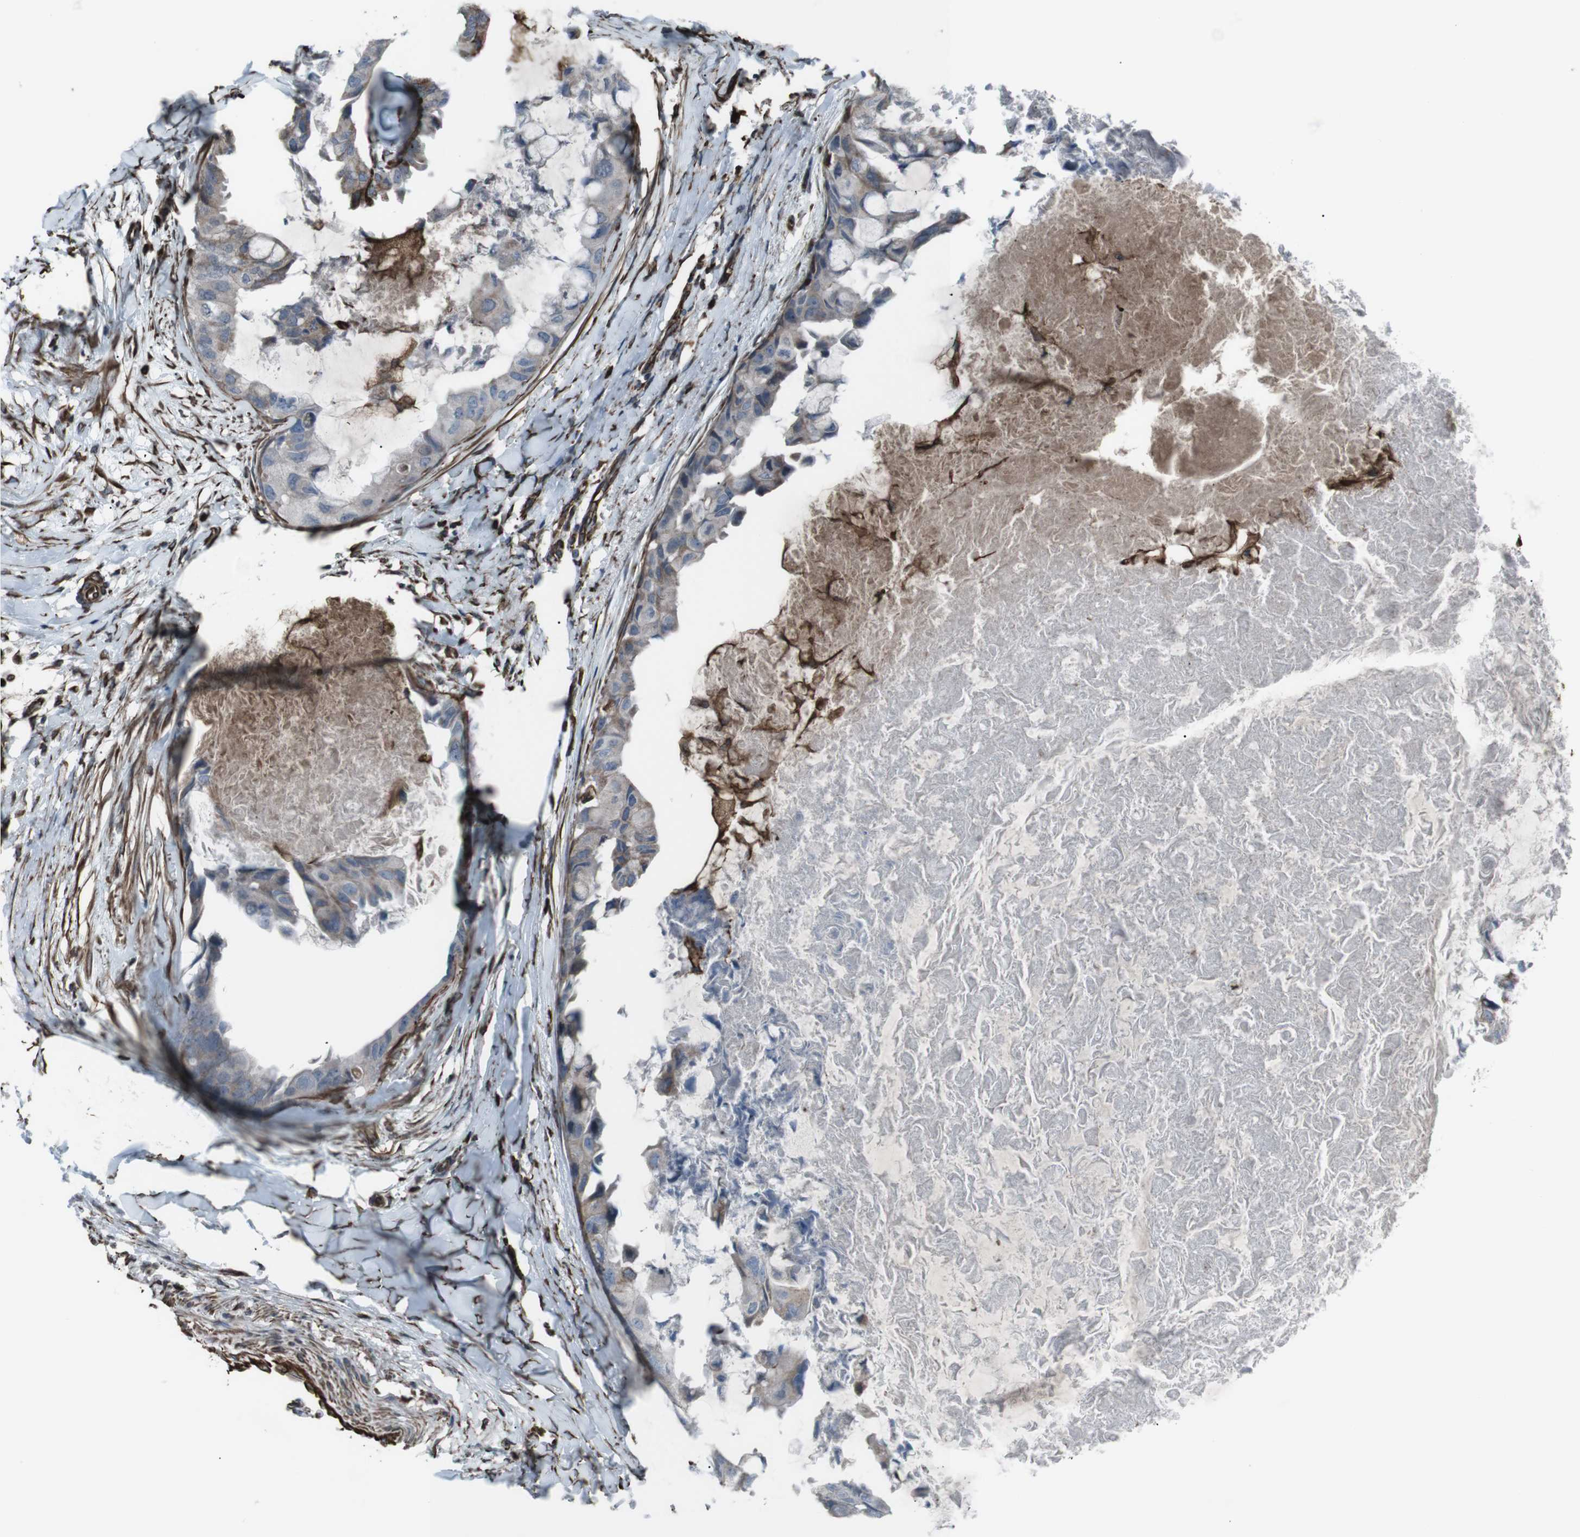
{"staining": {"intensity": "weak", "quantity": ">75%", "location": "cytoplasmic/membranous"}, "tissue": "breast cancer", "cell_type": "Tumor cells", "image_type": "cancer", "snomed": [{"axis": "morphology", "description": "Duct carcinoma"}, {"axis": "topography", "description": "Breast"}], "caption": "Protein staining of breast cancer tissue demonstrates weak cytoplasmic/membranous positivity in approximately >75% of tumor cells. (Brightfield microscopy of DAB IHC at high magnification).", "gene": "TMEM141", "patient": {"sex": "female", "age": 40}}